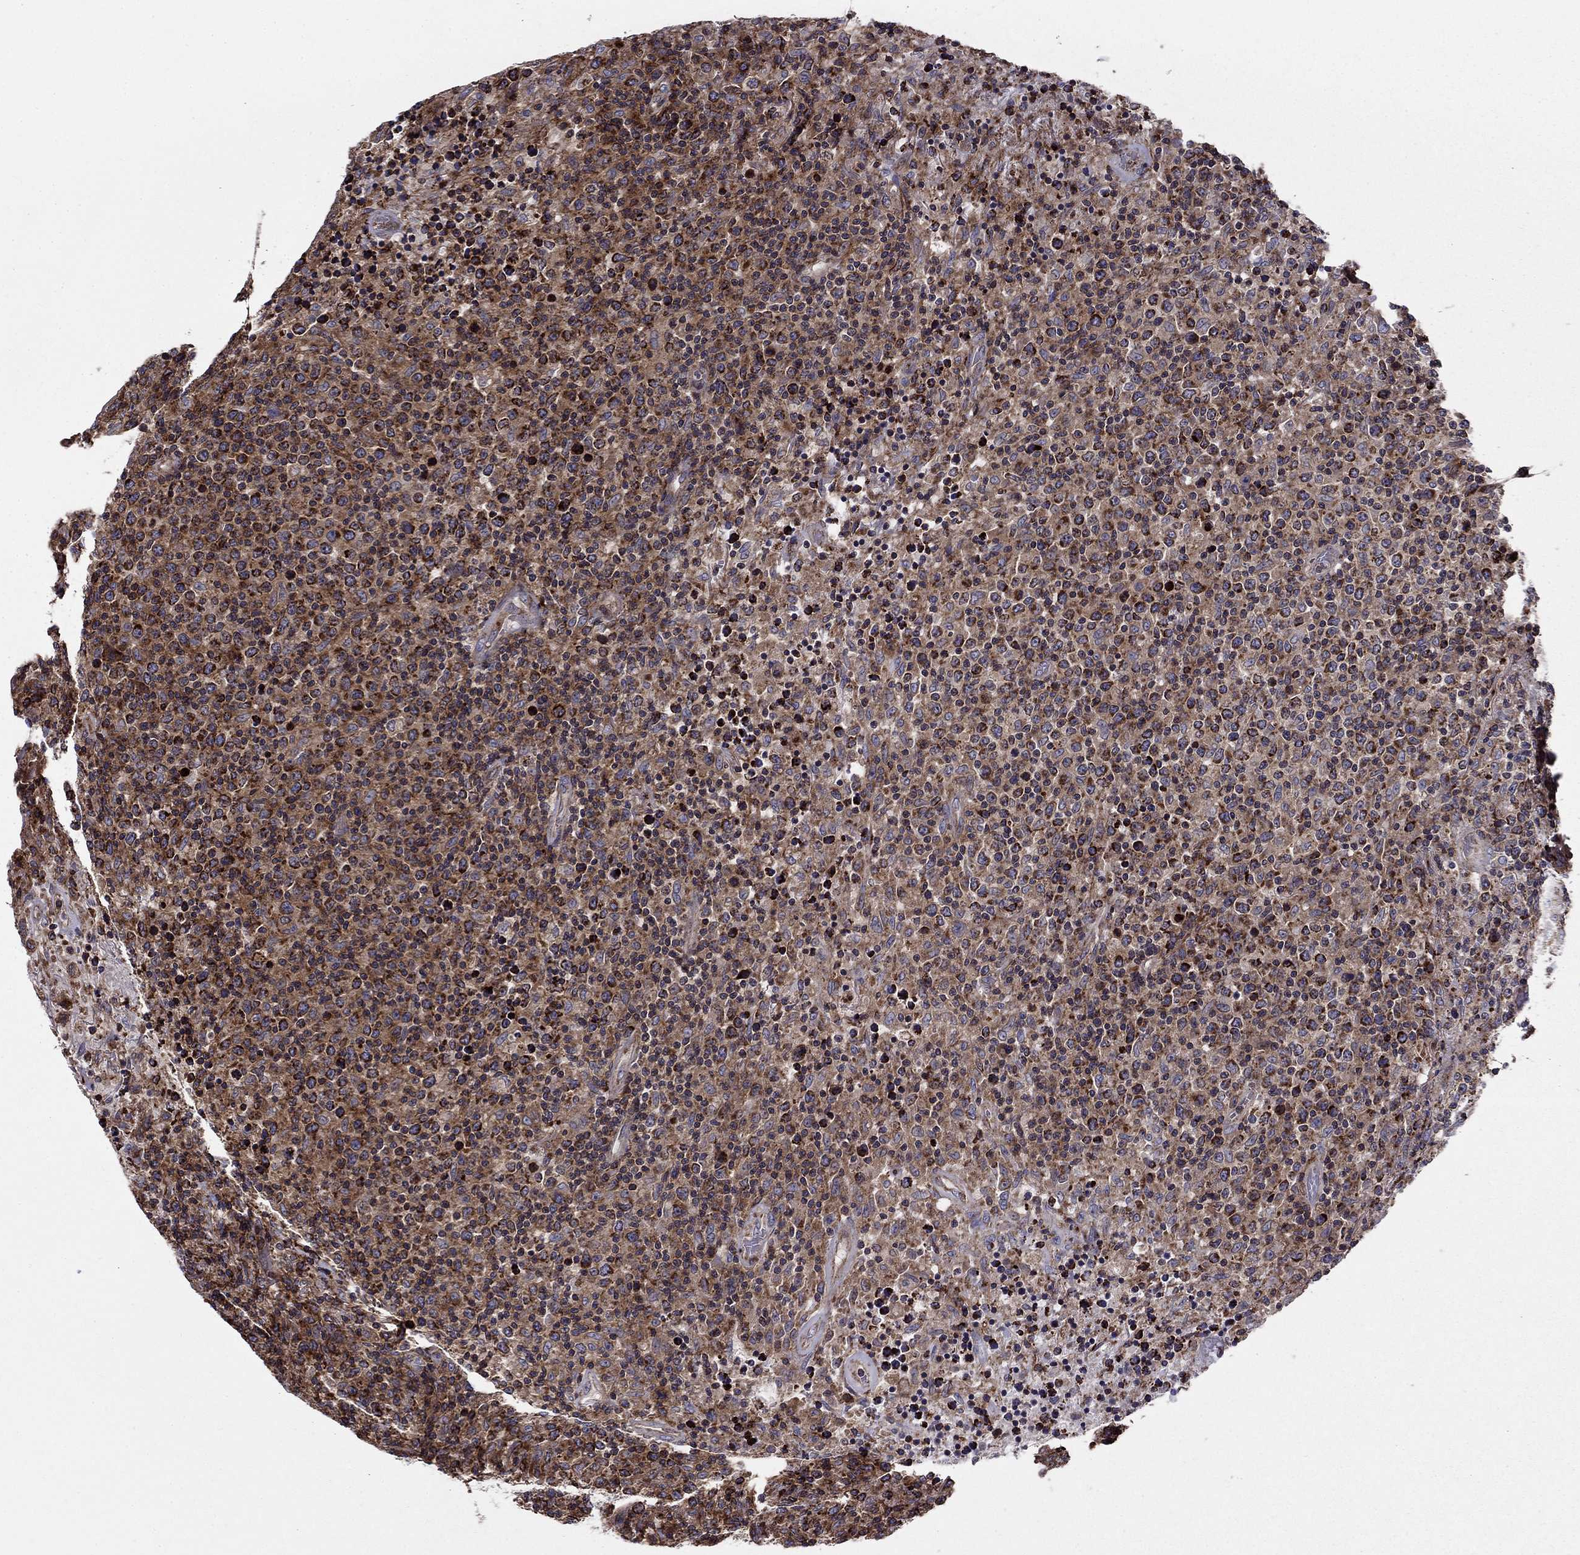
{"staining": {"intensity": "strong", "quantity": "<25%", "location": "cytoplasmic/membranous"}, "tissue": "lymphoma", "cell_type": "Tumor cells", "image_type": "cancer", "snomed": [{"axis": "morphology", "description": "Malignant lymphoma, non-Hodgkin's type, High grade"}, {"axis": "topography", "description": "Lung"}], "caption": "High-grade malignant lymphoma, non-Hodgkin's type stained with IHC reveals strong cytoplasmic/membranous staining in about <25% of tumor cells. (DAB IHC with brightfield microscopy, high magnification).", "gene": "ALG6", "patient": {"sex": "male", "age": 79}}